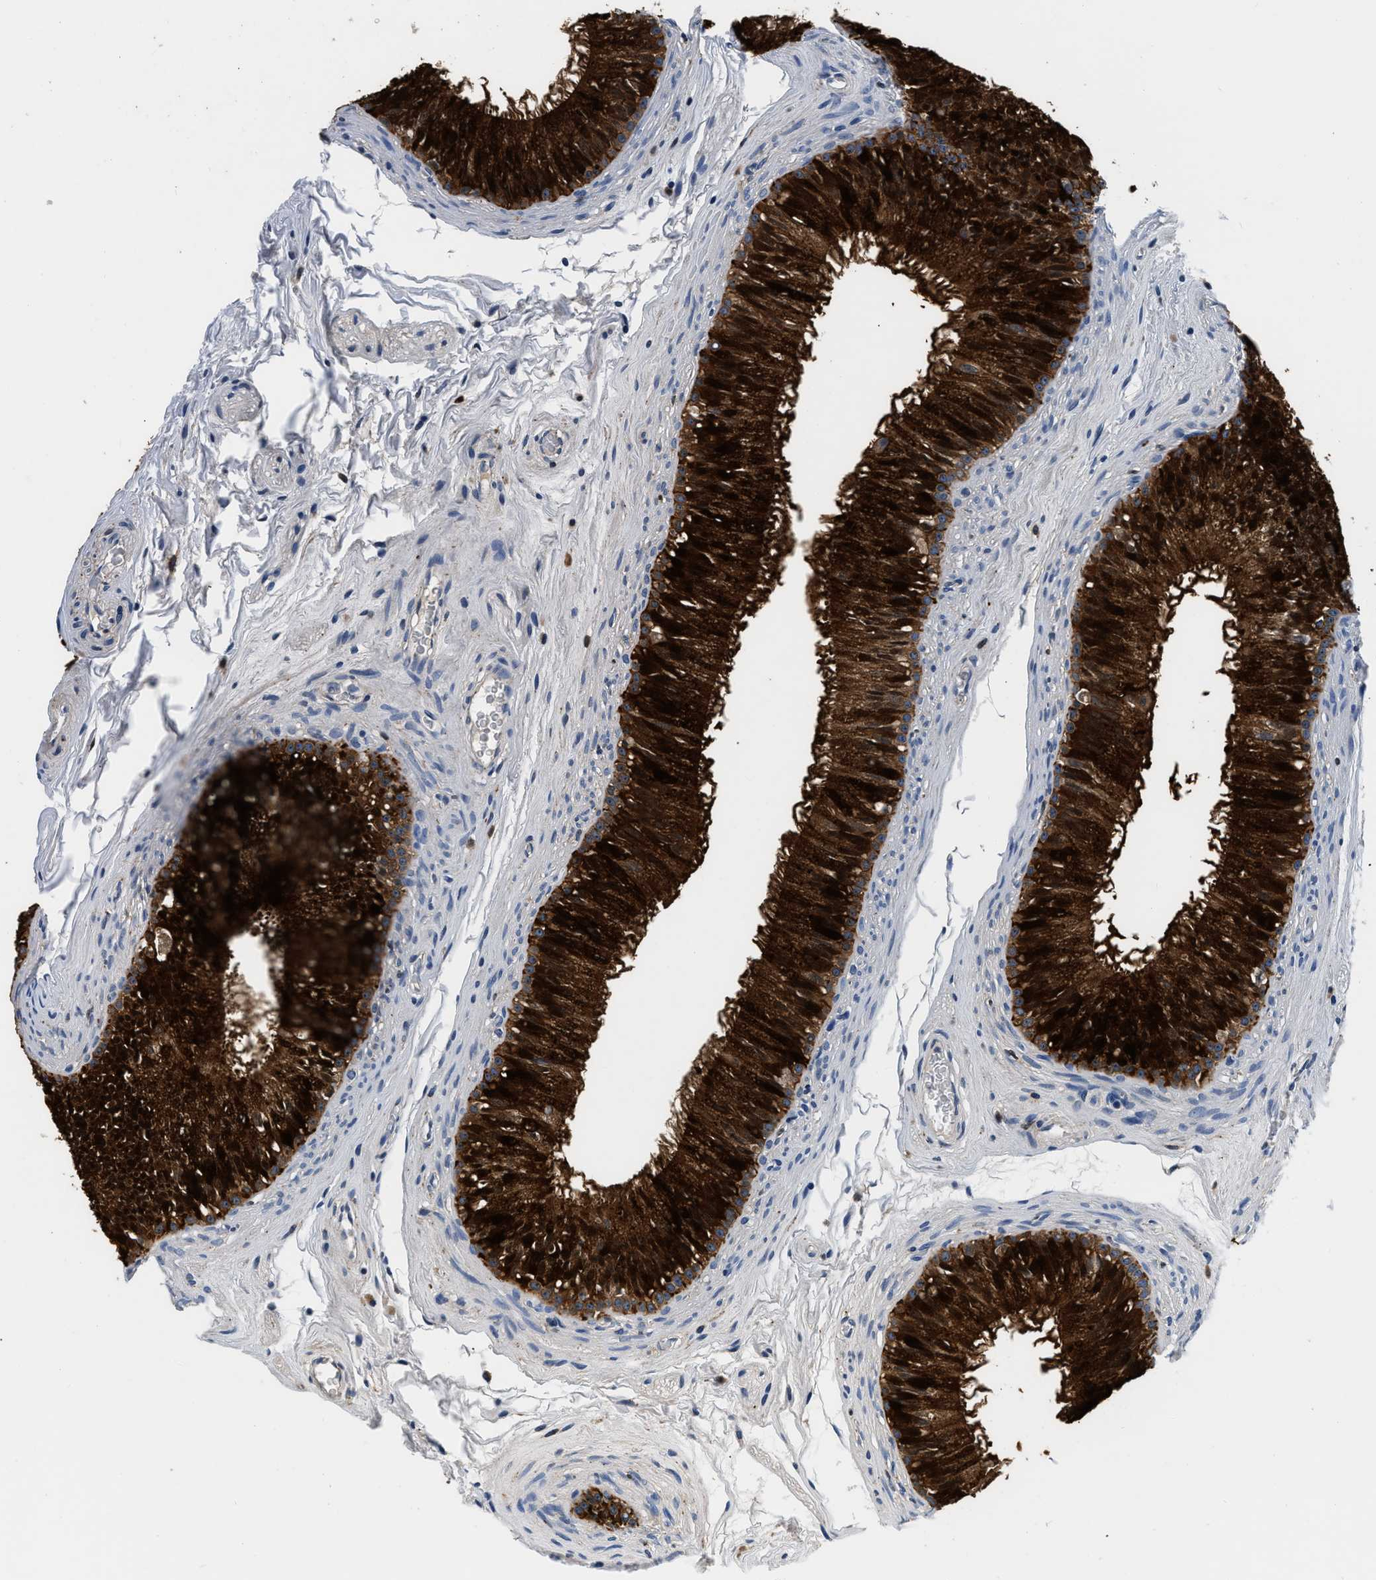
{"staining": {"intensity": "strong", "quantity": ">75%", "location": "cytoplasmic/membranous"}, "tissue": "epididymis", "cell_type": "Glandular cells", "image_type": "normal", "snomed": [{"axis": "morphology", "description": "Normal tissue, NOS"}, {"axis": "topography", "description": "Testis"}, {"axis": "topography", "description": "Epididymis"}], "caption": "Glandular cells reveal high levels of strong cytoplasmic/membranous expression in about >75% of cells in benign epididymis. (DAB (3,3'-diaminobenzidine) IHC, brown staining for protein, blue staining for nuclei).", "gene": "GRN", "patient": {"sex": "male", "age": 36}}